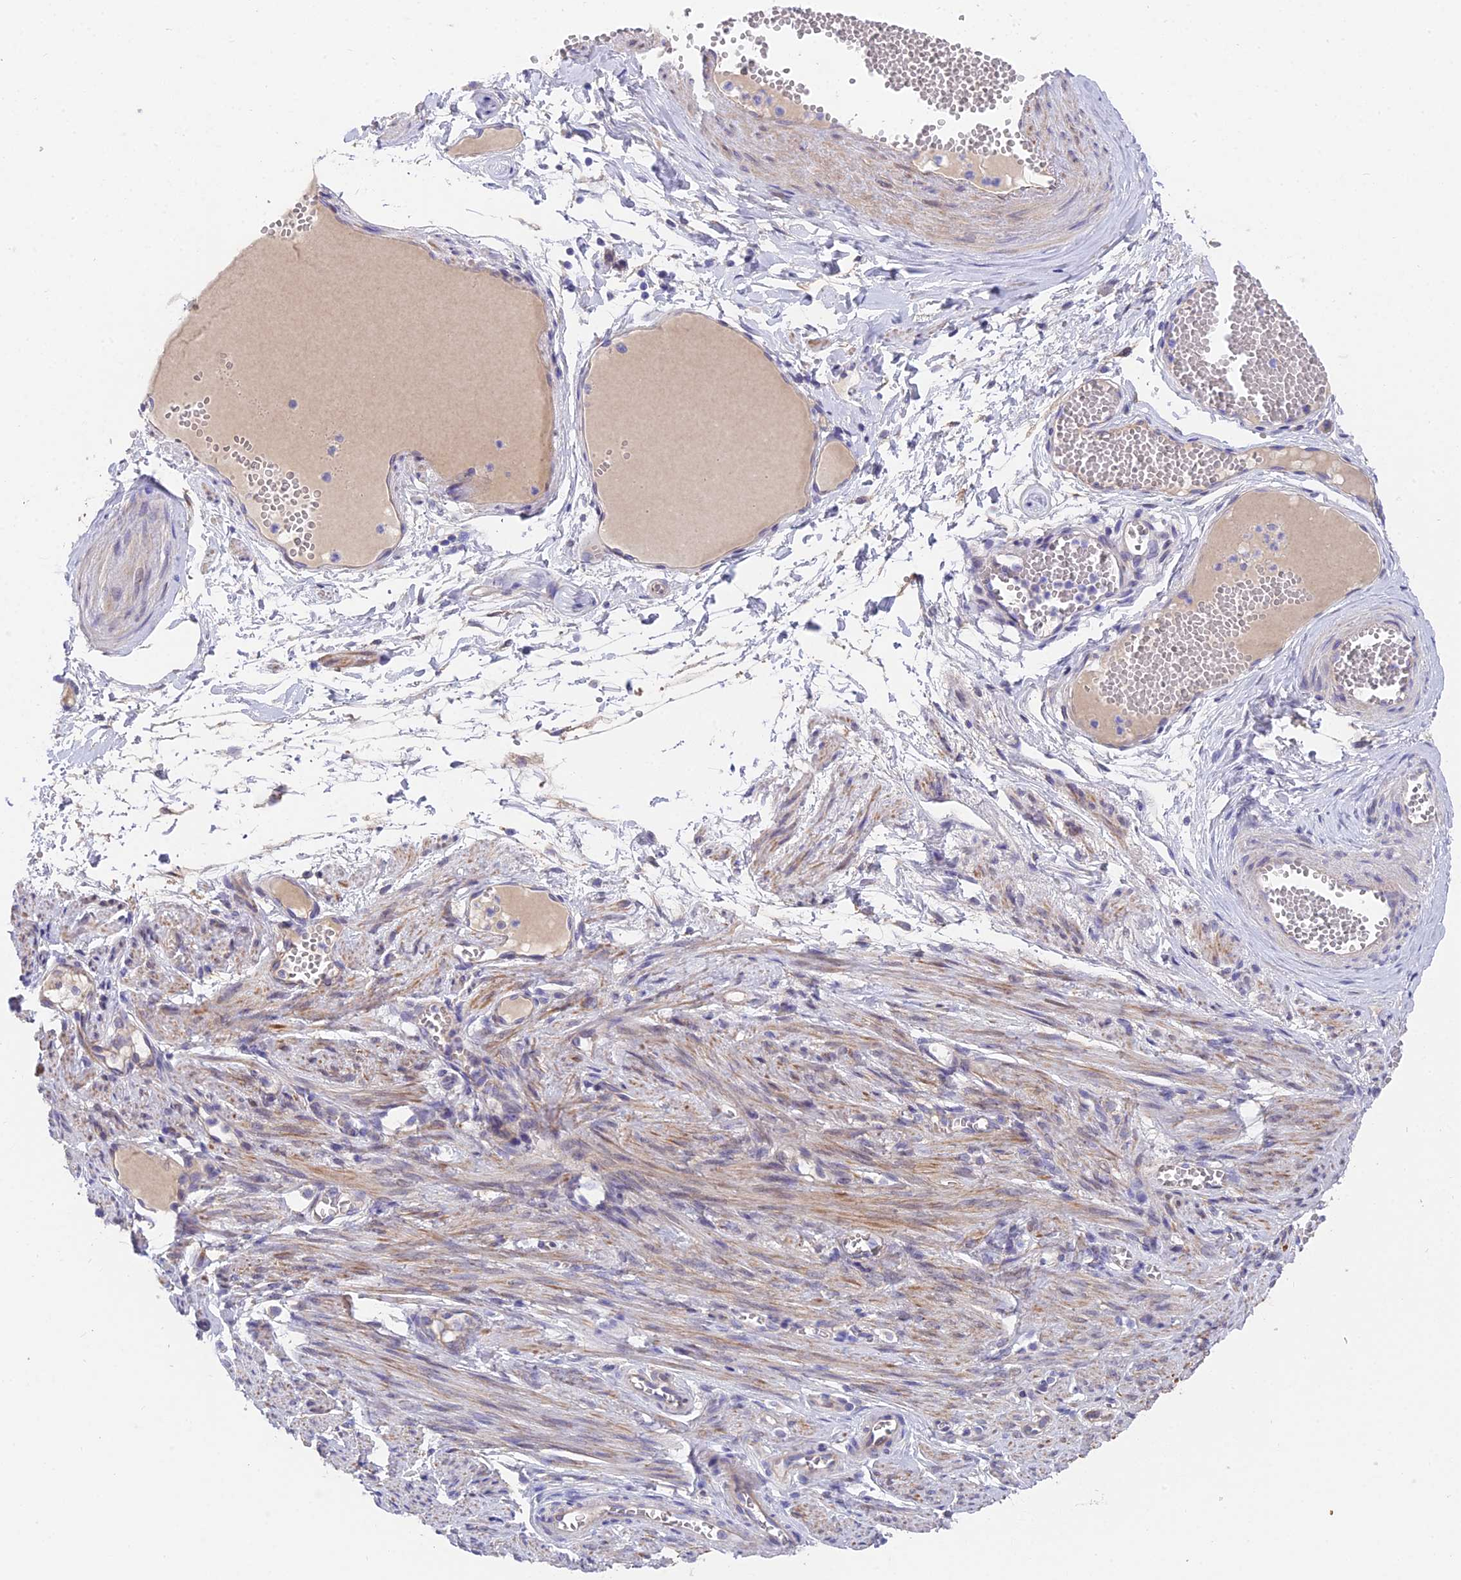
{"staining": {"intensity": "weak", "quantity": "25%-75%", "location": "cytoplasmic/membranous"}, "tissue": "adipose tissue", "cell_type": "Adipocytes", "image_type": "normal", "snomed": [{"axis": "morphology", "description": "Normal tissue, NOS"}, {"axis": "topography", "description": "Smooth muscle"}, {"axis": "topography", "description": "Peripheral nerve tissue"}], "caption": "Brown immunohistochemical staining in benign human adipose tissue displays weak cytoplasmic/membranous expression in about 25%-75% of adipocytes.", "gene": "FAM168B", "patient": {"sex": "female", "age": 39}}